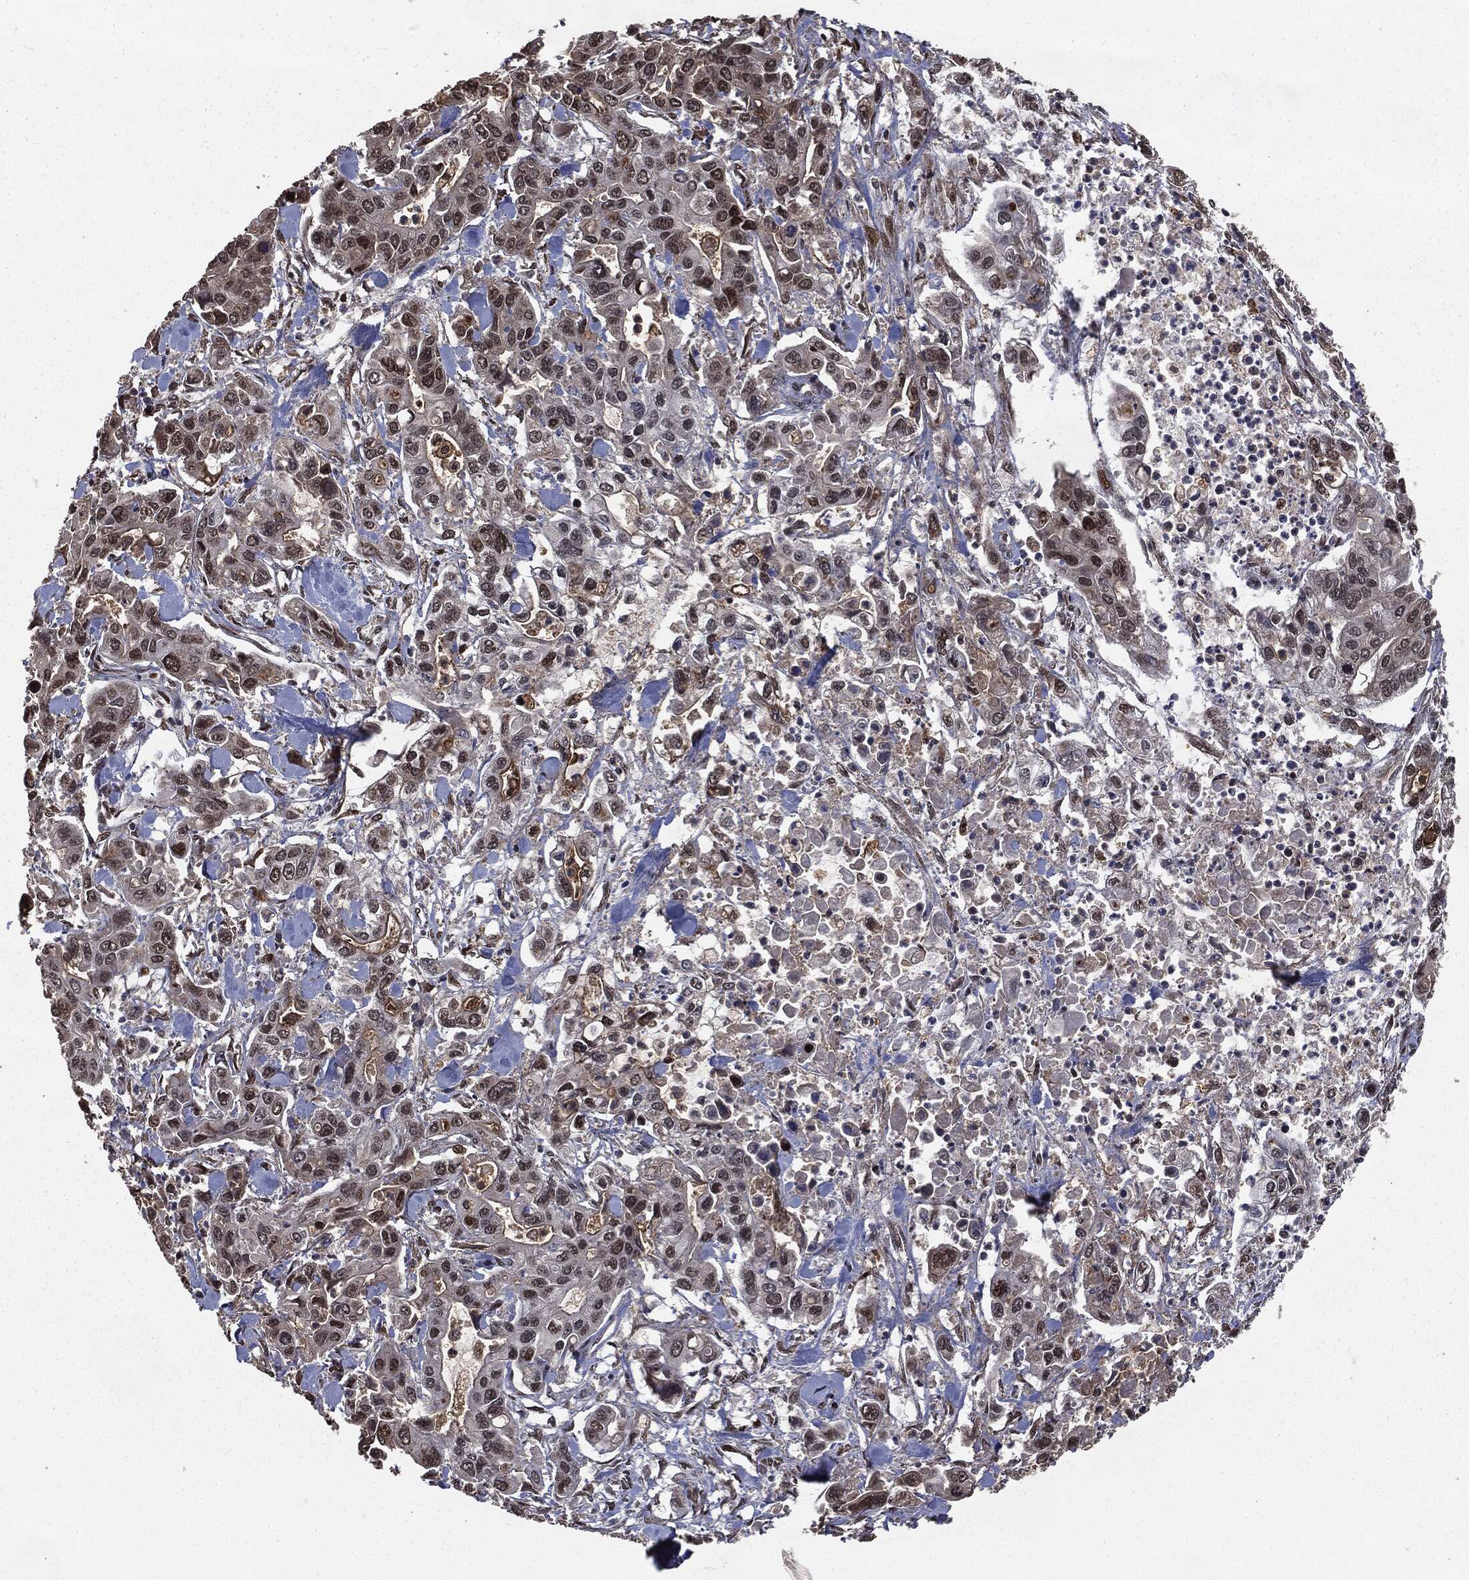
{"staining": {"intensity": "strong", "quantity": "25%-75%", "location": "nuclear"}, "tissue": "pancreatic cancer", "cell_type": "Tumor cells", "image_type": "cancer", "snomed": [{"axis": "morphology", "description": "Adenocarcinoma, NOS"}, {"axis": "topography", "description": "Pancreas"}], "caption": "Immunohistochemical staining of adenocarcinoma (pancreatic) reveals high levels of strong nuclear staining in approximately 25%-75% of tumor cells.", "gene": "DVL2", "patient": {"sex": "male", "age": 62}}